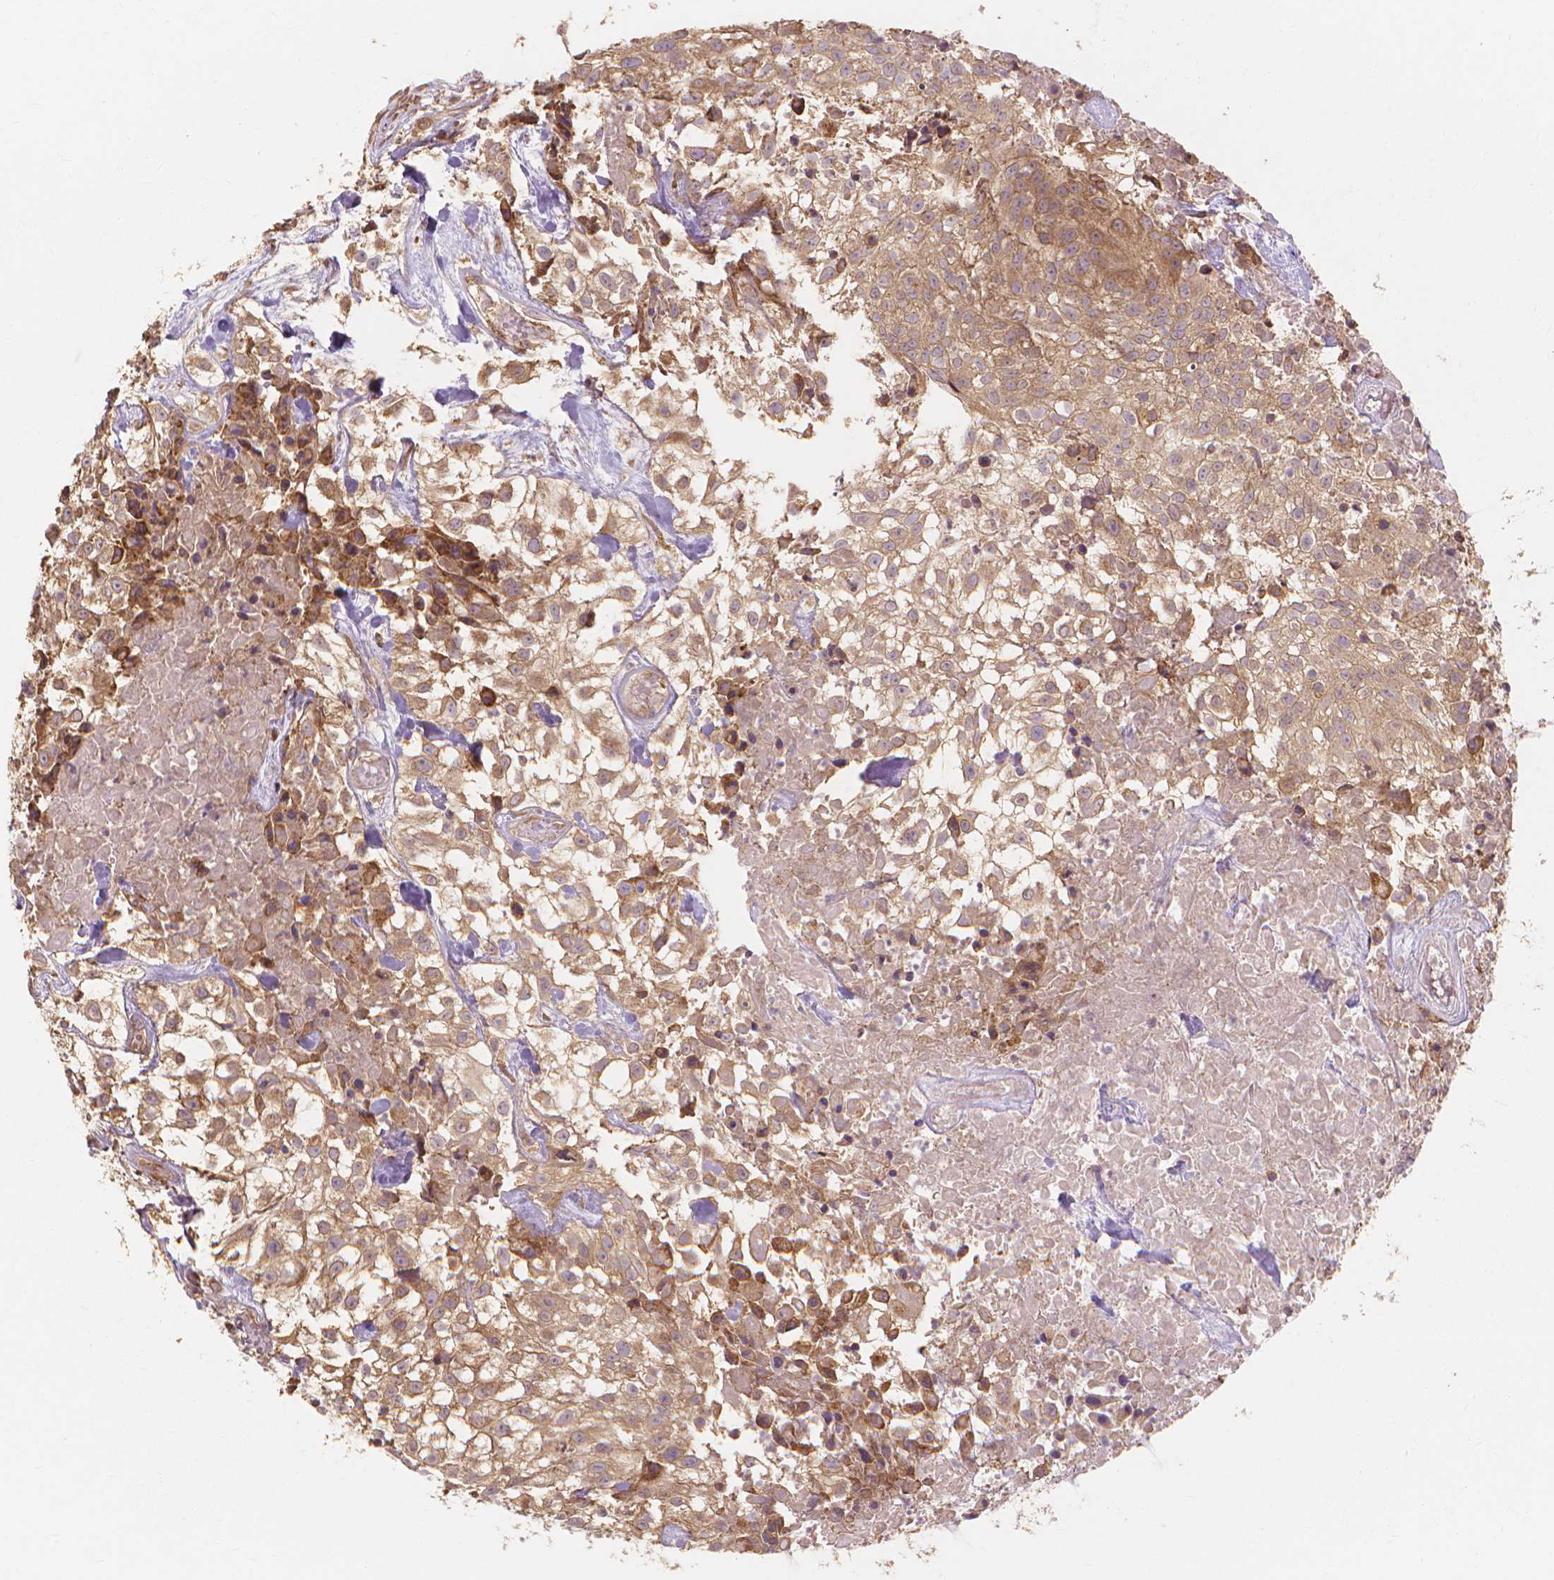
{"staining": {"intensity": "moderate", "quantity": ">75%", "location": "cytoplasmic/membranous"}, "tissue": "urothelial cancer", "cell_type": "Tumor cells", "image_type": "cancer", "snomed": [{"axis": "morphology", "description": "Urothelial carcinoma, High grade"}, {"axis": "topography", "description": "Urinary bladder"}], "caption": "Moderate cytoplasmic/membranous protein expression is identified in approximately >75% of tumor cells in urothelial cancer. The staining was performed using DAB (3,3'-diaminobenzidine), with brown indicating positive protein expression. Nuclei are stained blue with hematoxylin.", "gene": "TAB2", "patient": {"sex": "male", "age": 56}}